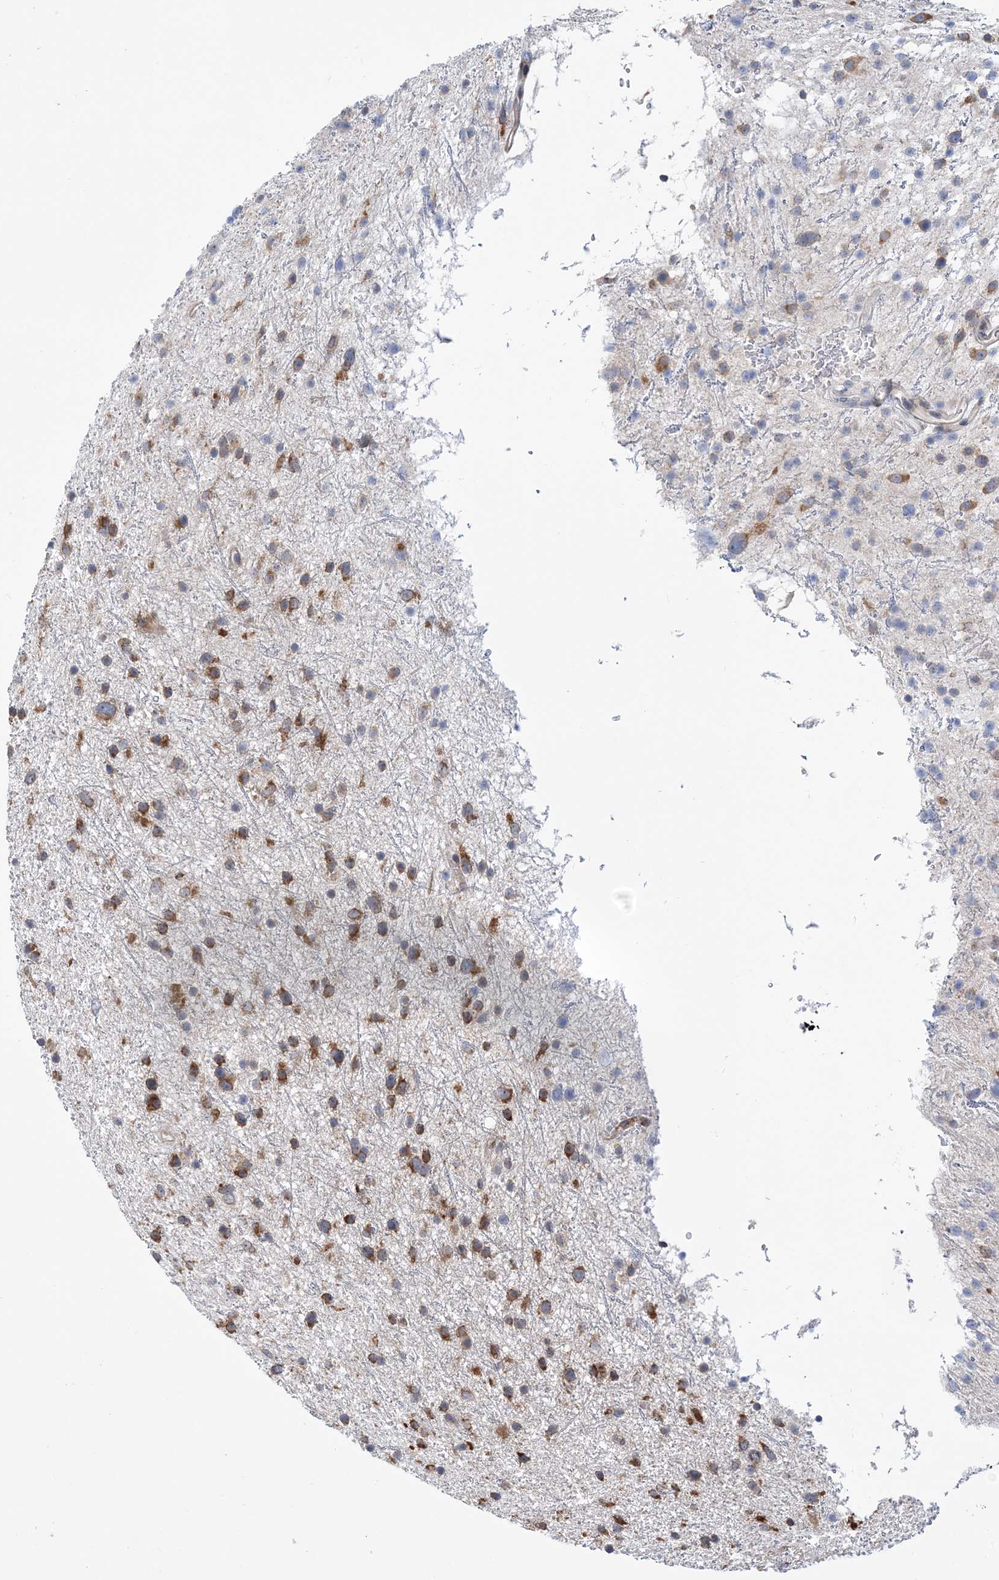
{"staining": {"intensity": "moderate", "quantity": "25%-75%", "location": "cytoplasmic/membranous"}, "tissue": "glioma", "cell_type": "Tumor cells", "image_type": "cancer", "snomed": [{"axis": "morphology", "description": "Glioma, malignant, Low grade"}, {"axis": "topography", "description": "Cerebral cortex"}], "caption": "Human glioma stained with a brown dye exhibits moderate cytoplasmic/membranous positive positivity in approximately 25%-75% of tumor cells.", "gene": "PHF1", "patient": {"sex": "female", "age": 39}}